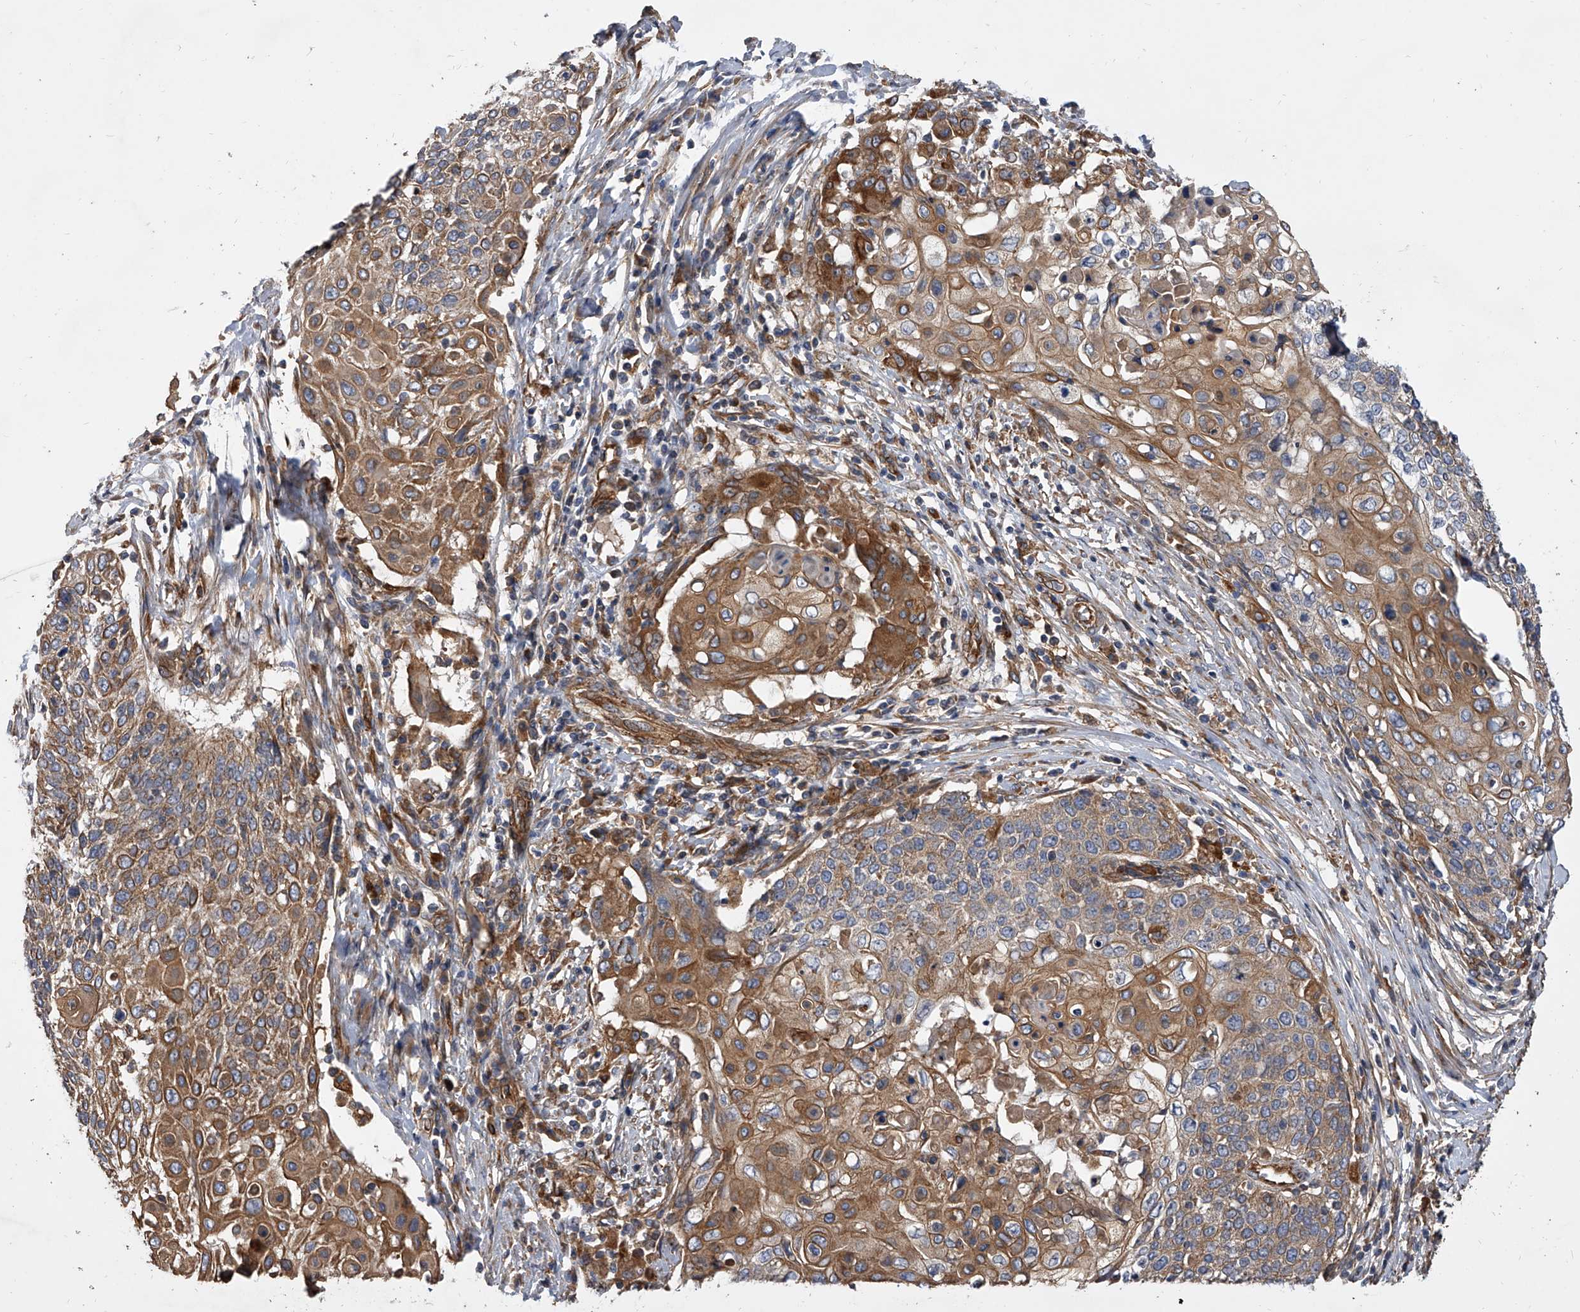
{"staining": {"intensity": "moderate", "quantity": ">75%", "location": "cytoplasmic/membranous"}, "tissue": "cervical cancer", "cell_type": "Tumor cells", "image_type": "cancer", "snomed": [{"axis": "morphology", "description": "Squamous cell carcinoma, NOS"}, {"axis": "topography", "description": "Cervix"}], "caption": "Human squamous cell carcinoma (cervical) stained with a brown dye shows moderate cytoplasmic/membranous positive expression in about >75% of tumor cells.", "gene": "EXOC4", "patient": {"sex": "female", "age": 39}}